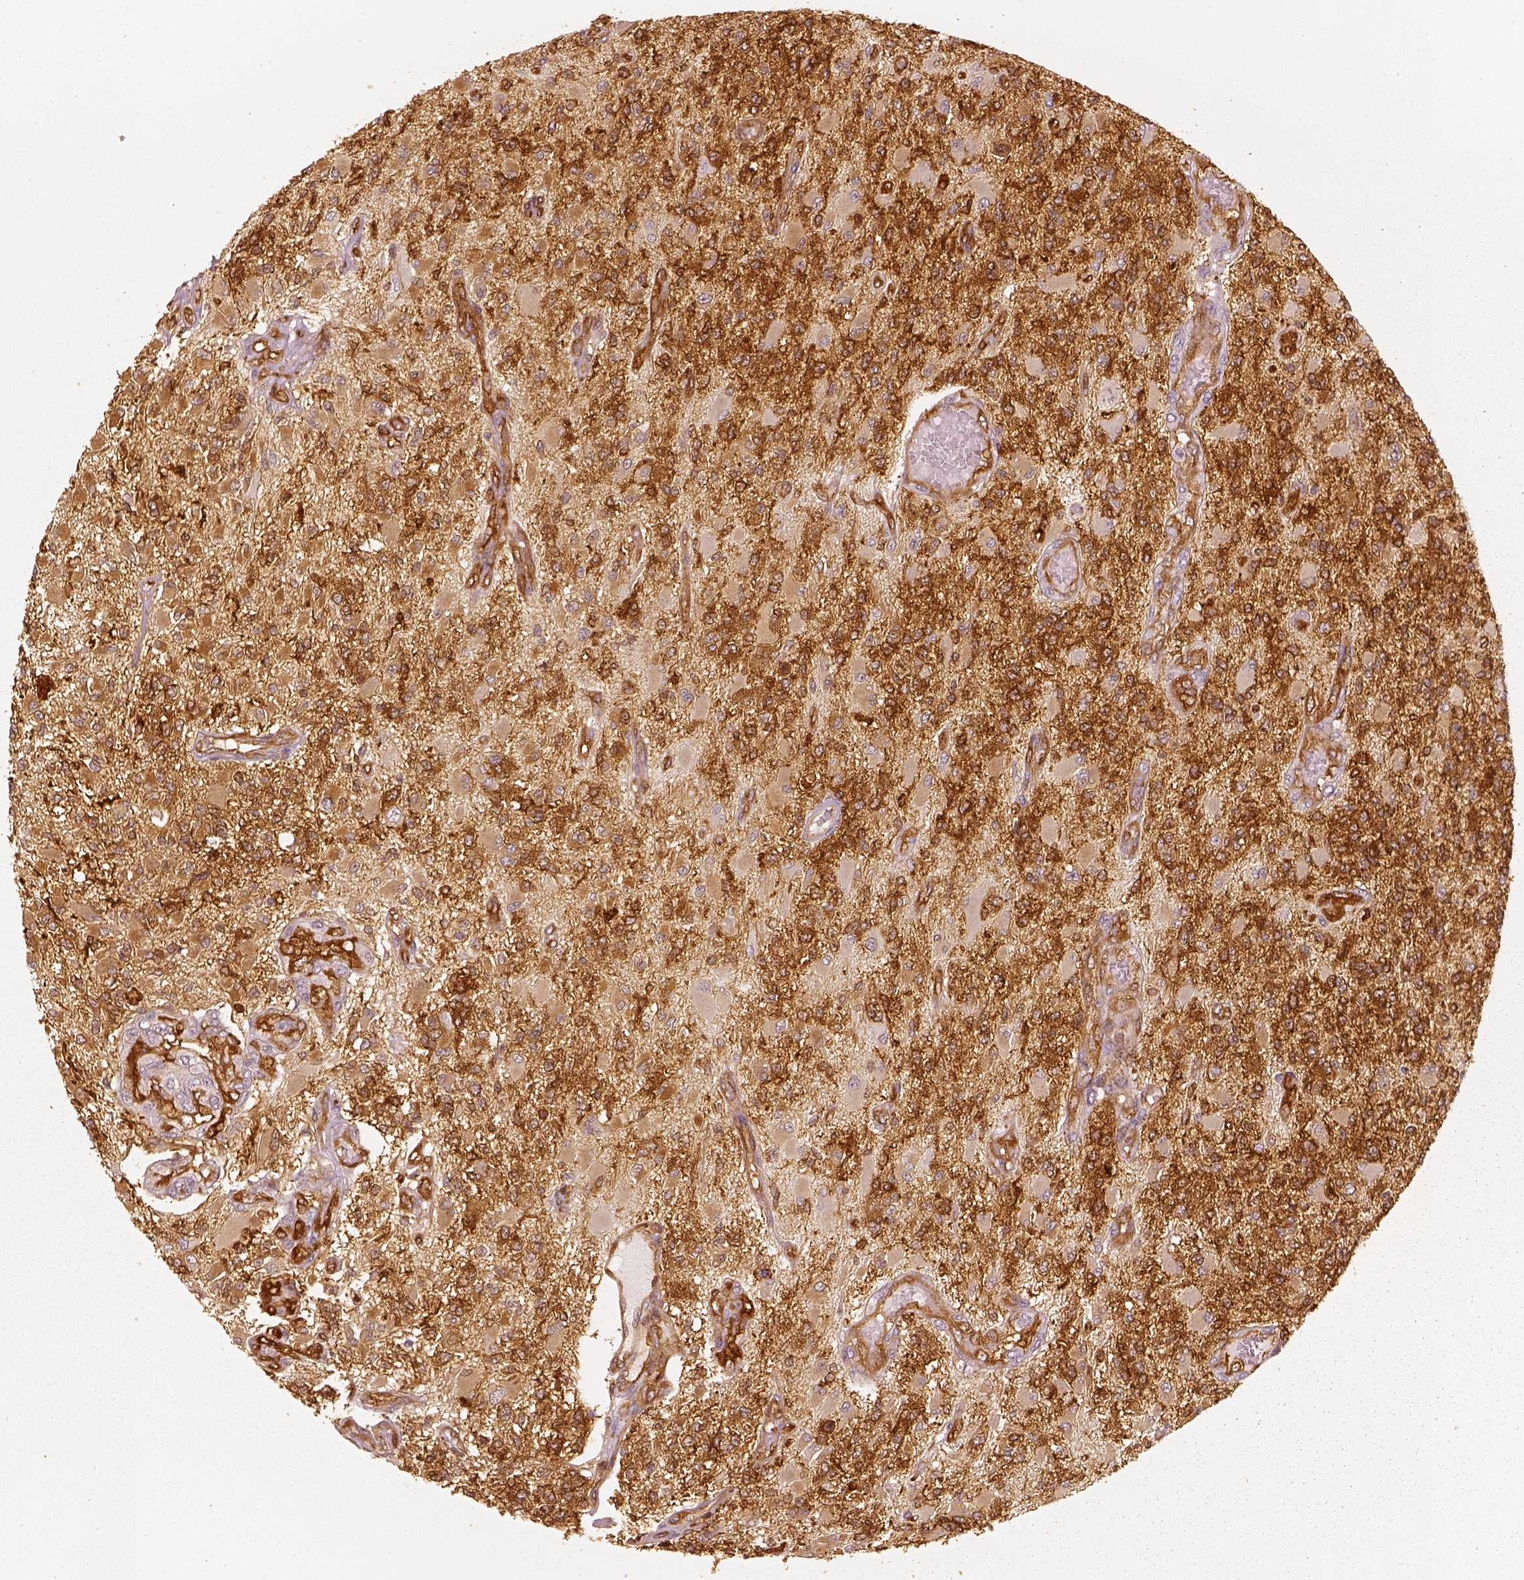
{"staining": {"intensity": "strong", "quantity": ">75%", "location": "cytoplasmic/membranous"}, "tissue": "glioma", "cell_type": "Tumor cells", "image_type": "cancer", "snomed": [{"axis": "morphology", "description": "Glioma, malignant, High grade"}, {"axis": "topography", "description": "Brain"}], "caption": "Immunohistochemistry (IHC) histopathology image of neoplastic tissue: glioma stained using immunohistochemistry displays high levels of strong protein expression localized specifically in the cytoplasmic/membranous of tumor cells, appearing as a cytoplasmic/membranous brown color.", "gene": "FSCN1", "patient": {"sex": "female", "age": 63}}